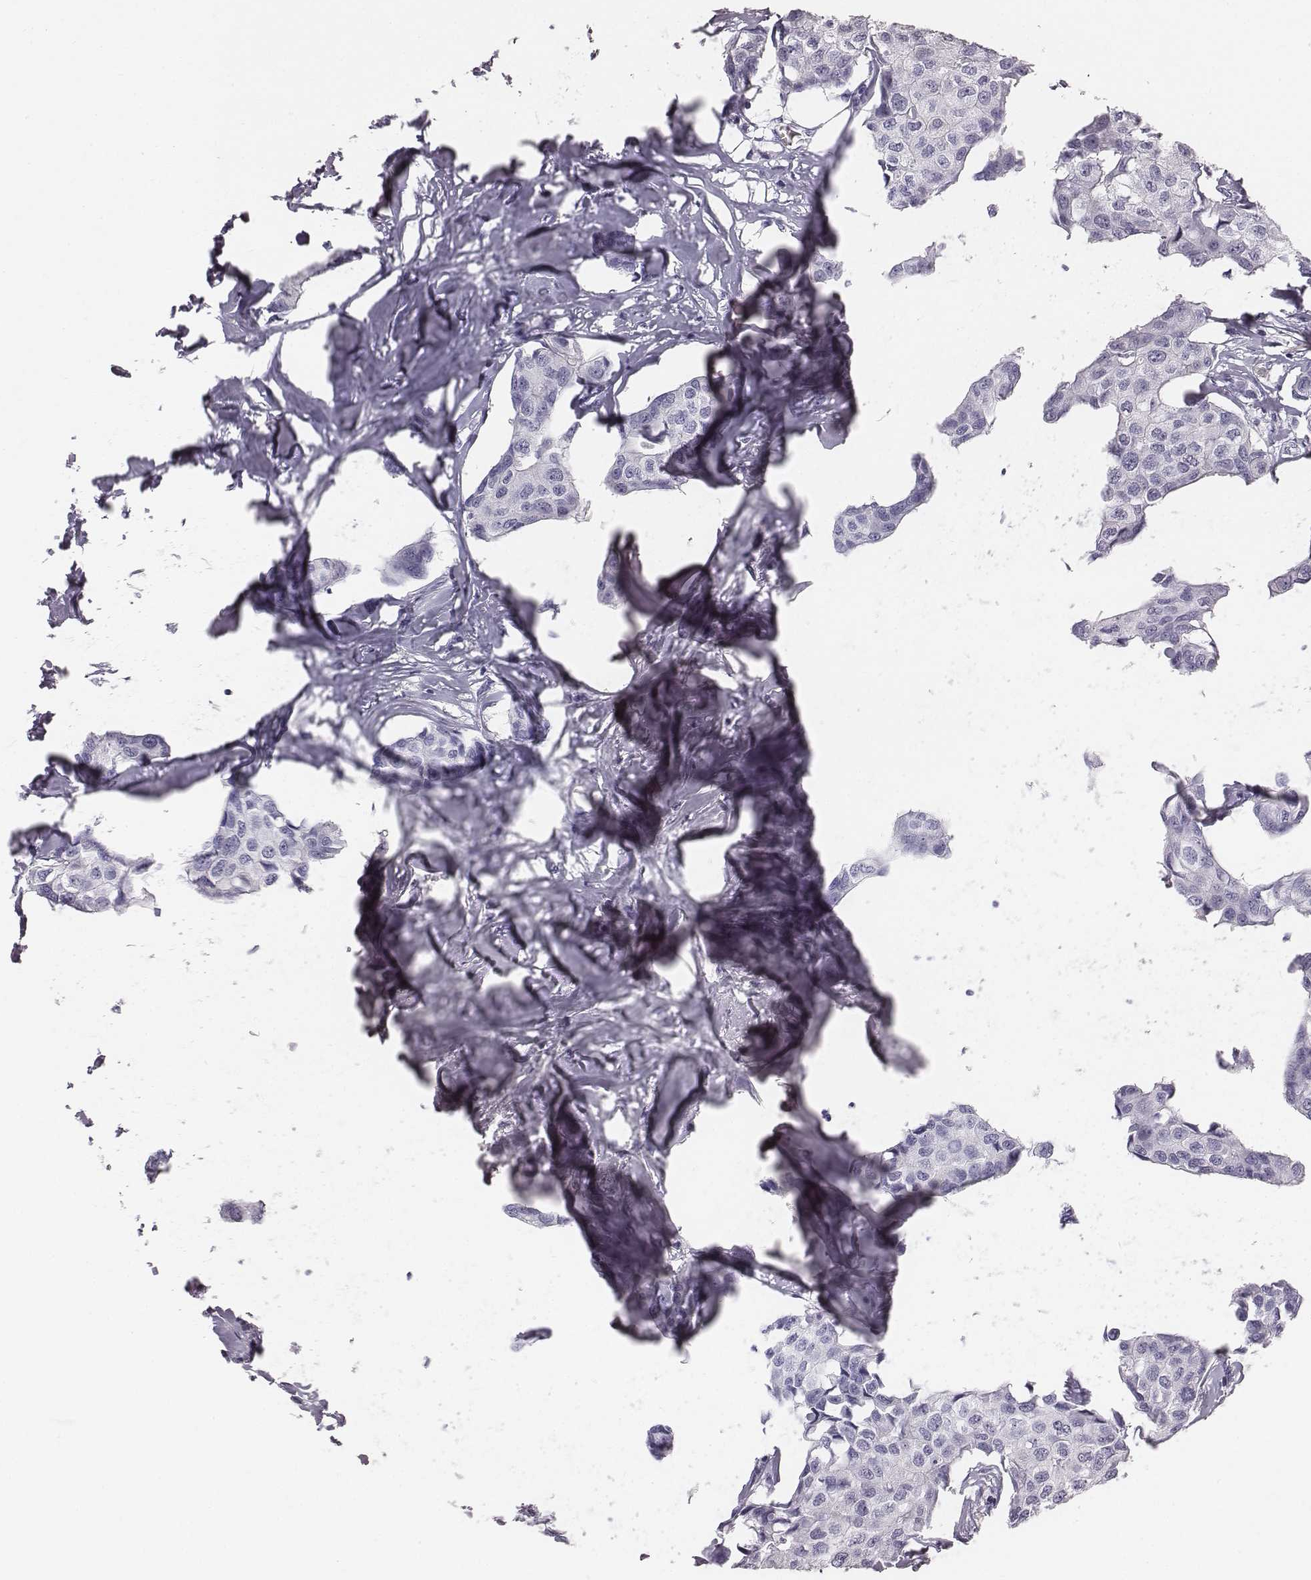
{"staining": {"intensity": "negative", "quantity": "none", "location": "none"}, "tissue": "breast cancer", "cell_type": "Tumor cells", "image_type": "cancer", "snomed": [{"axis": "morphology", "description": "Duct carcinoma"}, {"axis": "topography", "description": "Breast"}], "caption": "Protein analysis of breast cancer displays no significant positivity in tumor cells.", "gene": "HBZ", "patient": {"sex": "female", "age": 80}}